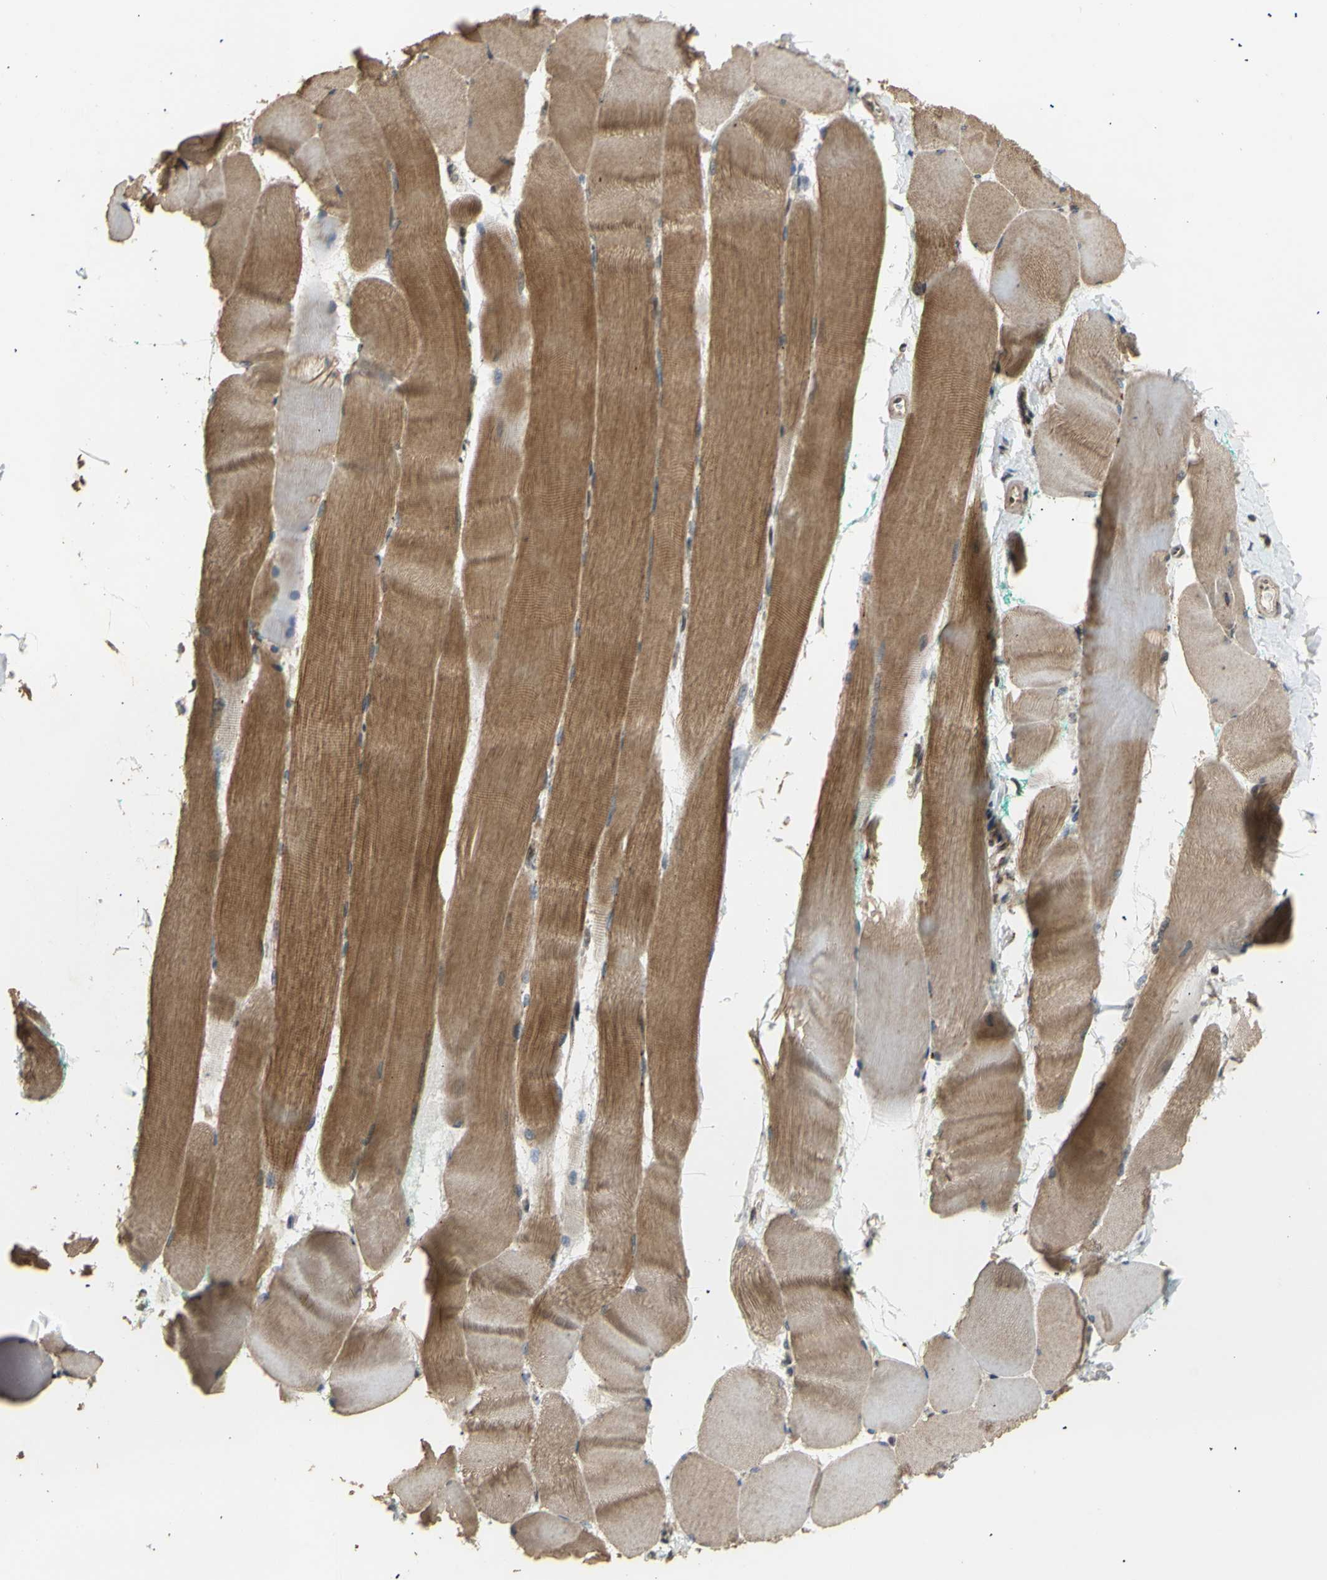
{"staining": {"intensity": "moderate", "quantity": ">75%", "location": "cytoplasmic/membranous"}, "tissue": "skeletal muscle", "cell_type": "Myocytes", "image_type": "normal", "snomed": [{"axis": "morphology", "description": "Normal tissue, NOS"}, {"axis": "morphology", "description": "Squamous cell carcinoma, NOS"}, {"axis": "topography", "description": "Skeletal muscle"}], "caption": "Protein expression by immunohistochemistry (IHC) shows moderate cytoplasmic/membranous staining in about >75% of myocytes in unremarkable skeletal muscle.", "gene": "GTF2E2", "patient": {"sex": "male", "age": 51}}